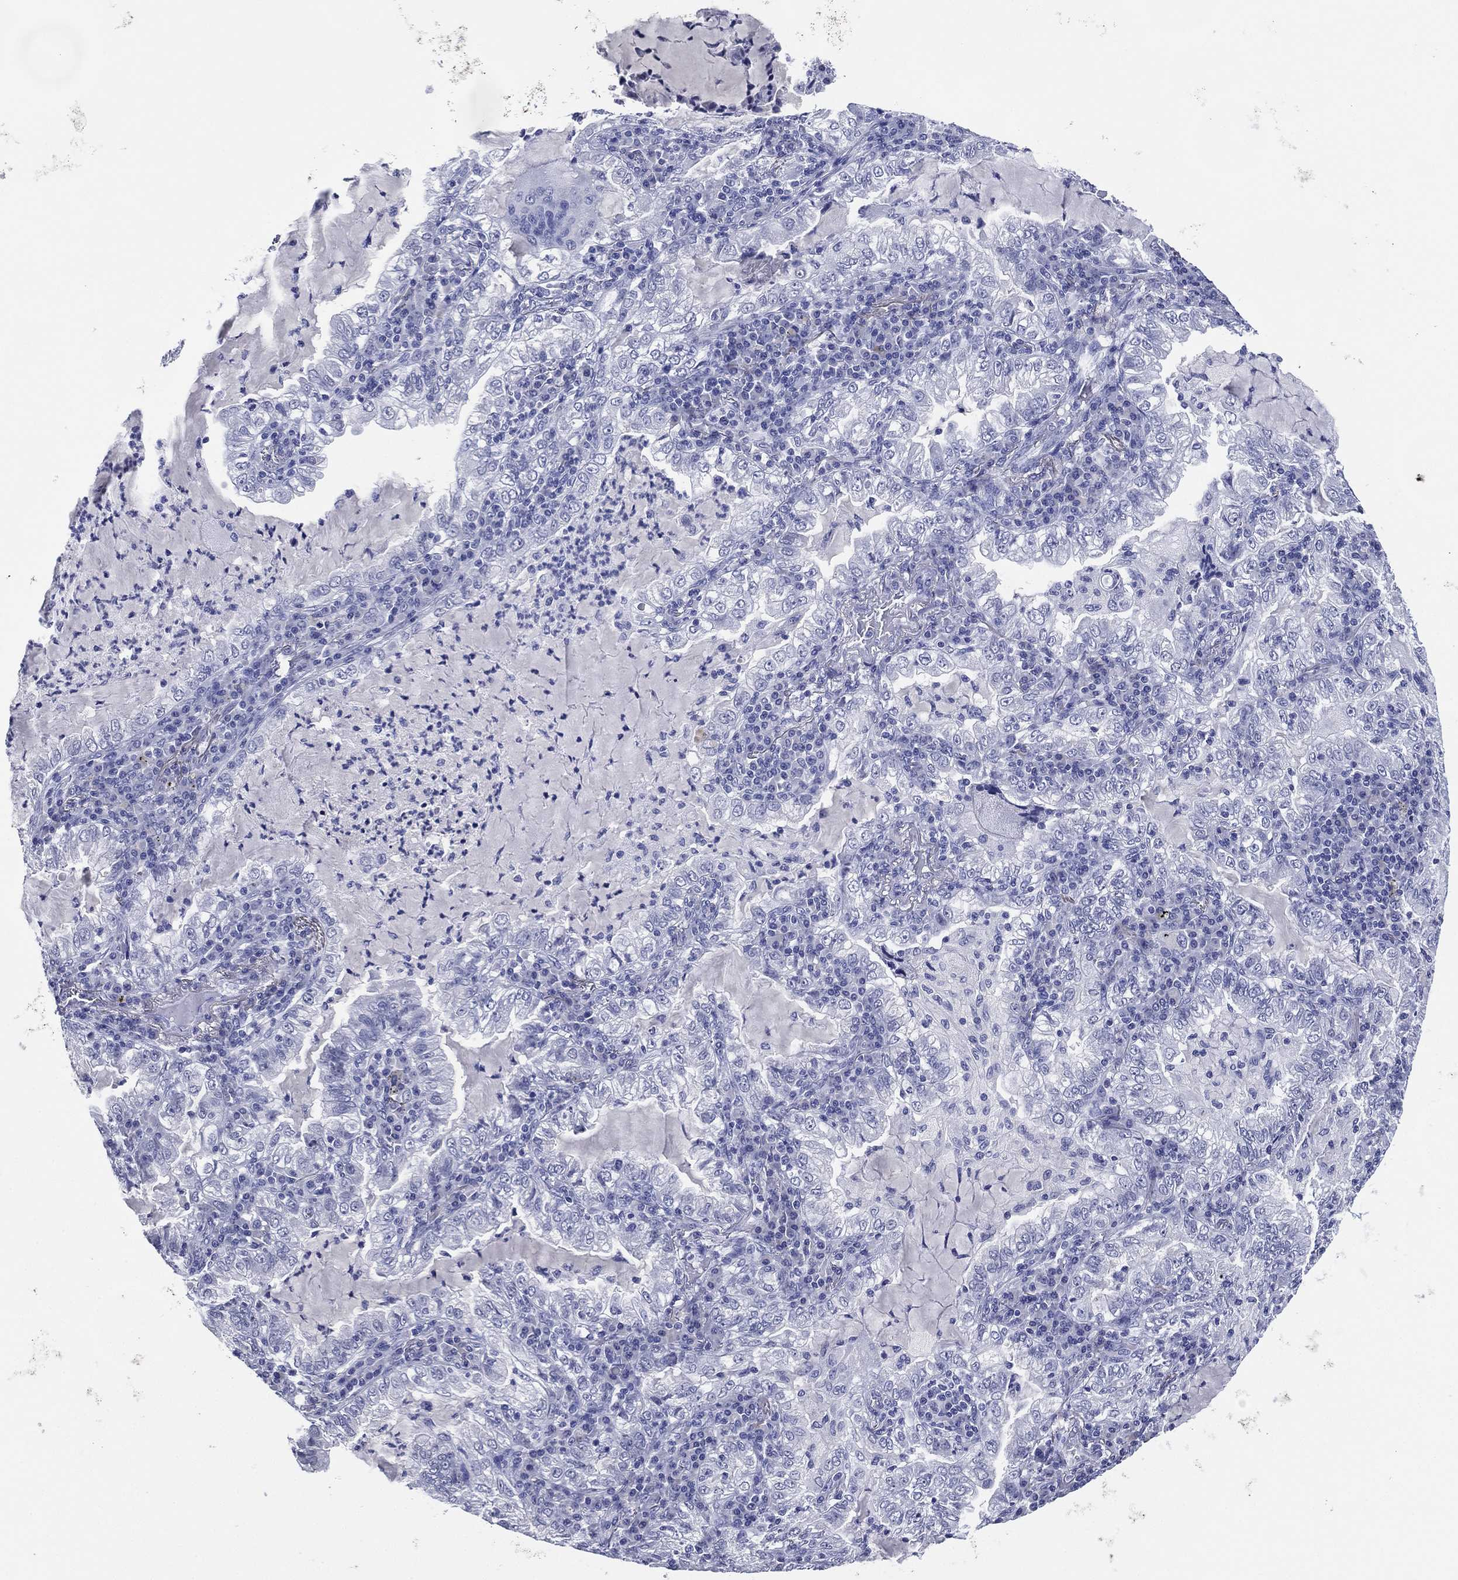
{"staining": {"intensity": "negative", "quantity": "none", "location": "none"}, "tissue": "lung cancer", "cell_type": "Tumor cells", "image_type": "cancer", "snomed": [{"axis": "morphology", "description": "Adenocarcinoma, NOS"}, {"axis": "topography", "description": "Lung"}], "caption": "The image reveals no staining of tumor cells in adenocarcinoma (lung). (DAB immunohistochemistry (IHC) with hematoxylin counter stain).", "gene": "TFAP2A", "patient": {"sex": "female", "age": 73}}